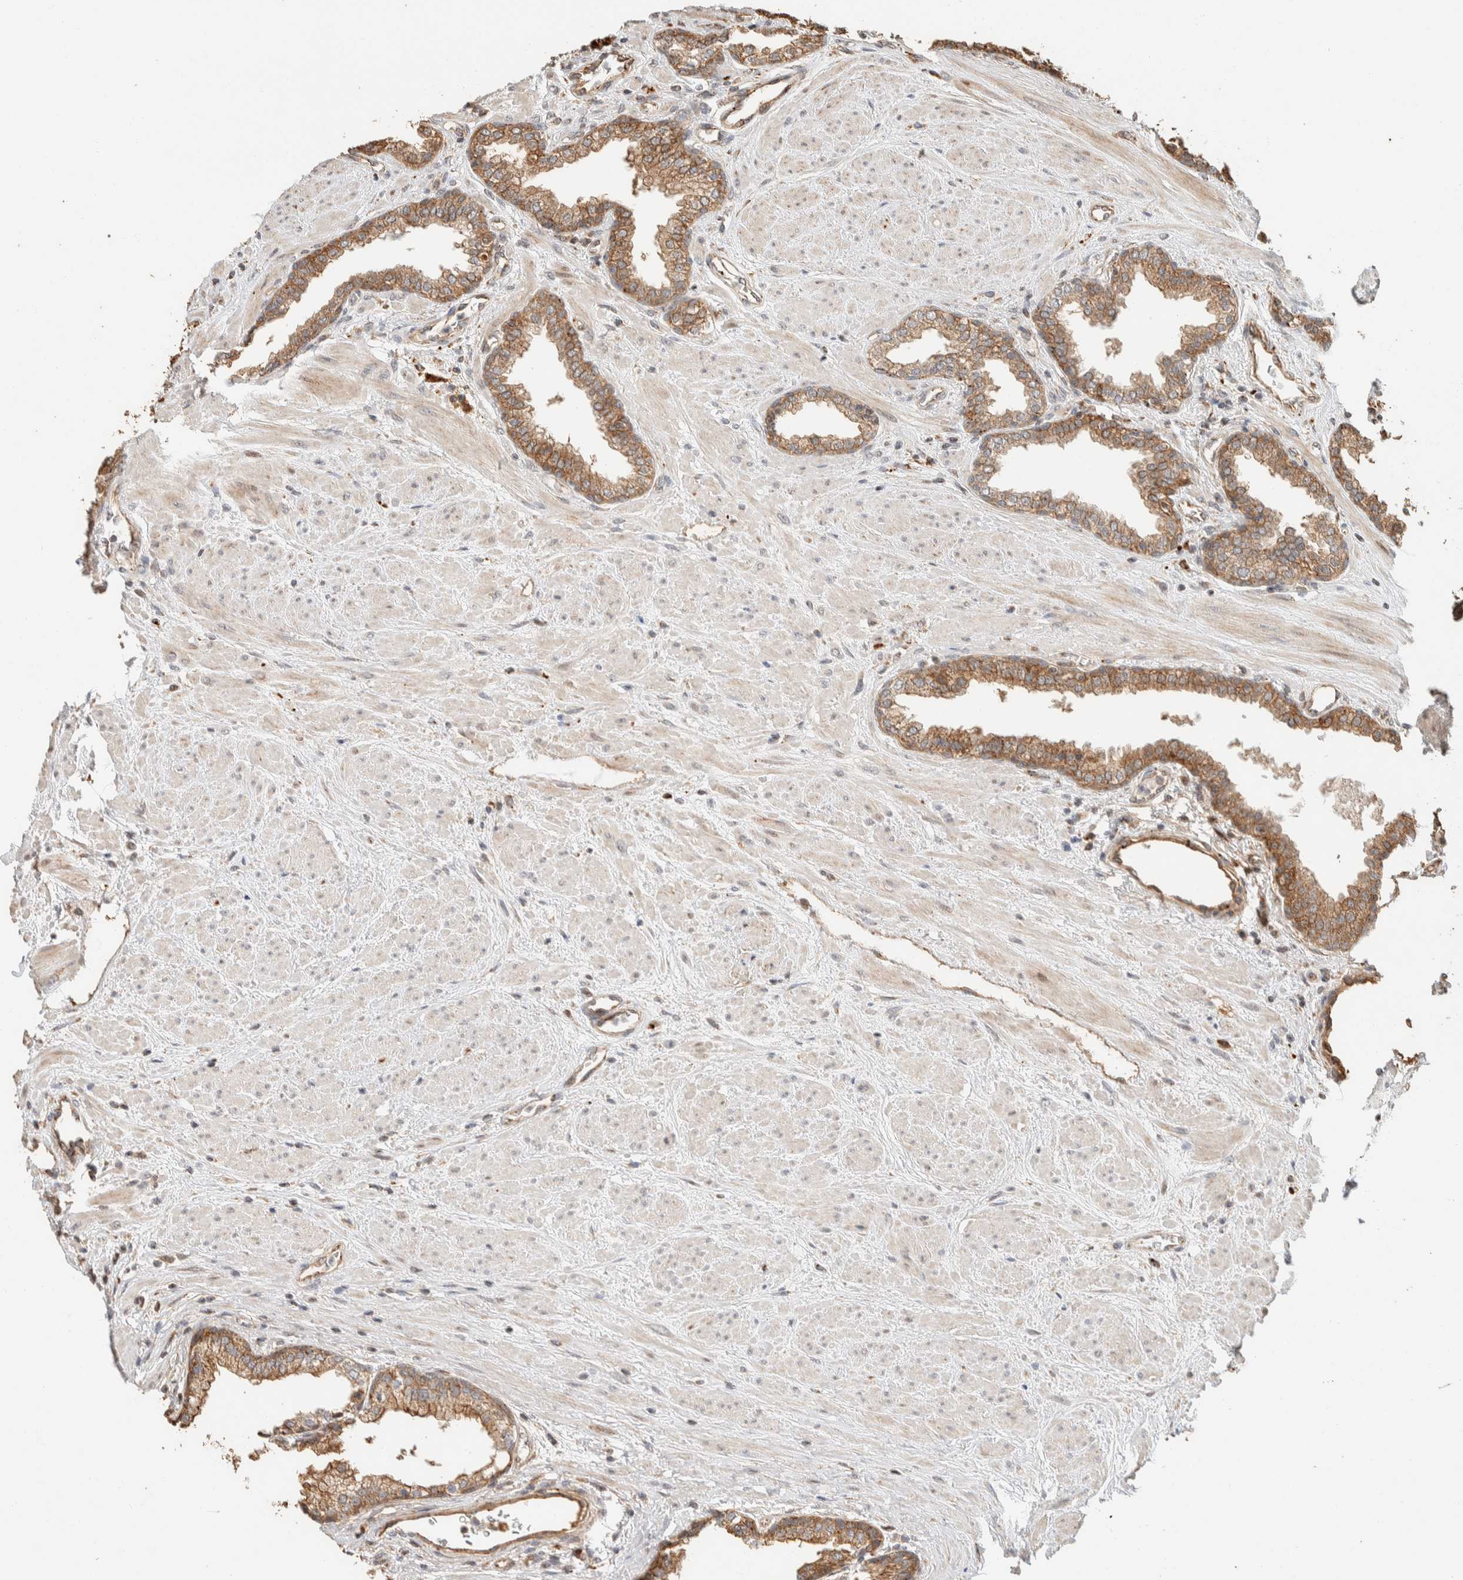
{"staining": {"intensity": "moderate", "quantity": ">75%", "location": "cytoplasmic/membranous"}, "tissue": "prostate", "cell_type": "Glandular cells", "image_type": "normal", "snomed": [{"axis": "morphology", "description": "Normal tissue, NOS"}, {"axis": "topography", "description": "Prostate"}], "caption": "Glandular cells display medium levels of moderate cytoplasmic/membranous staining in approximately >75% of cells in benign prostate. The protein is stained brown, and the nuclei are stained in blue (DAB IHC with brightfield microscopy, high magnification).", "gene": "KIF9", "patient": {"sex": "male", "age": 51}}